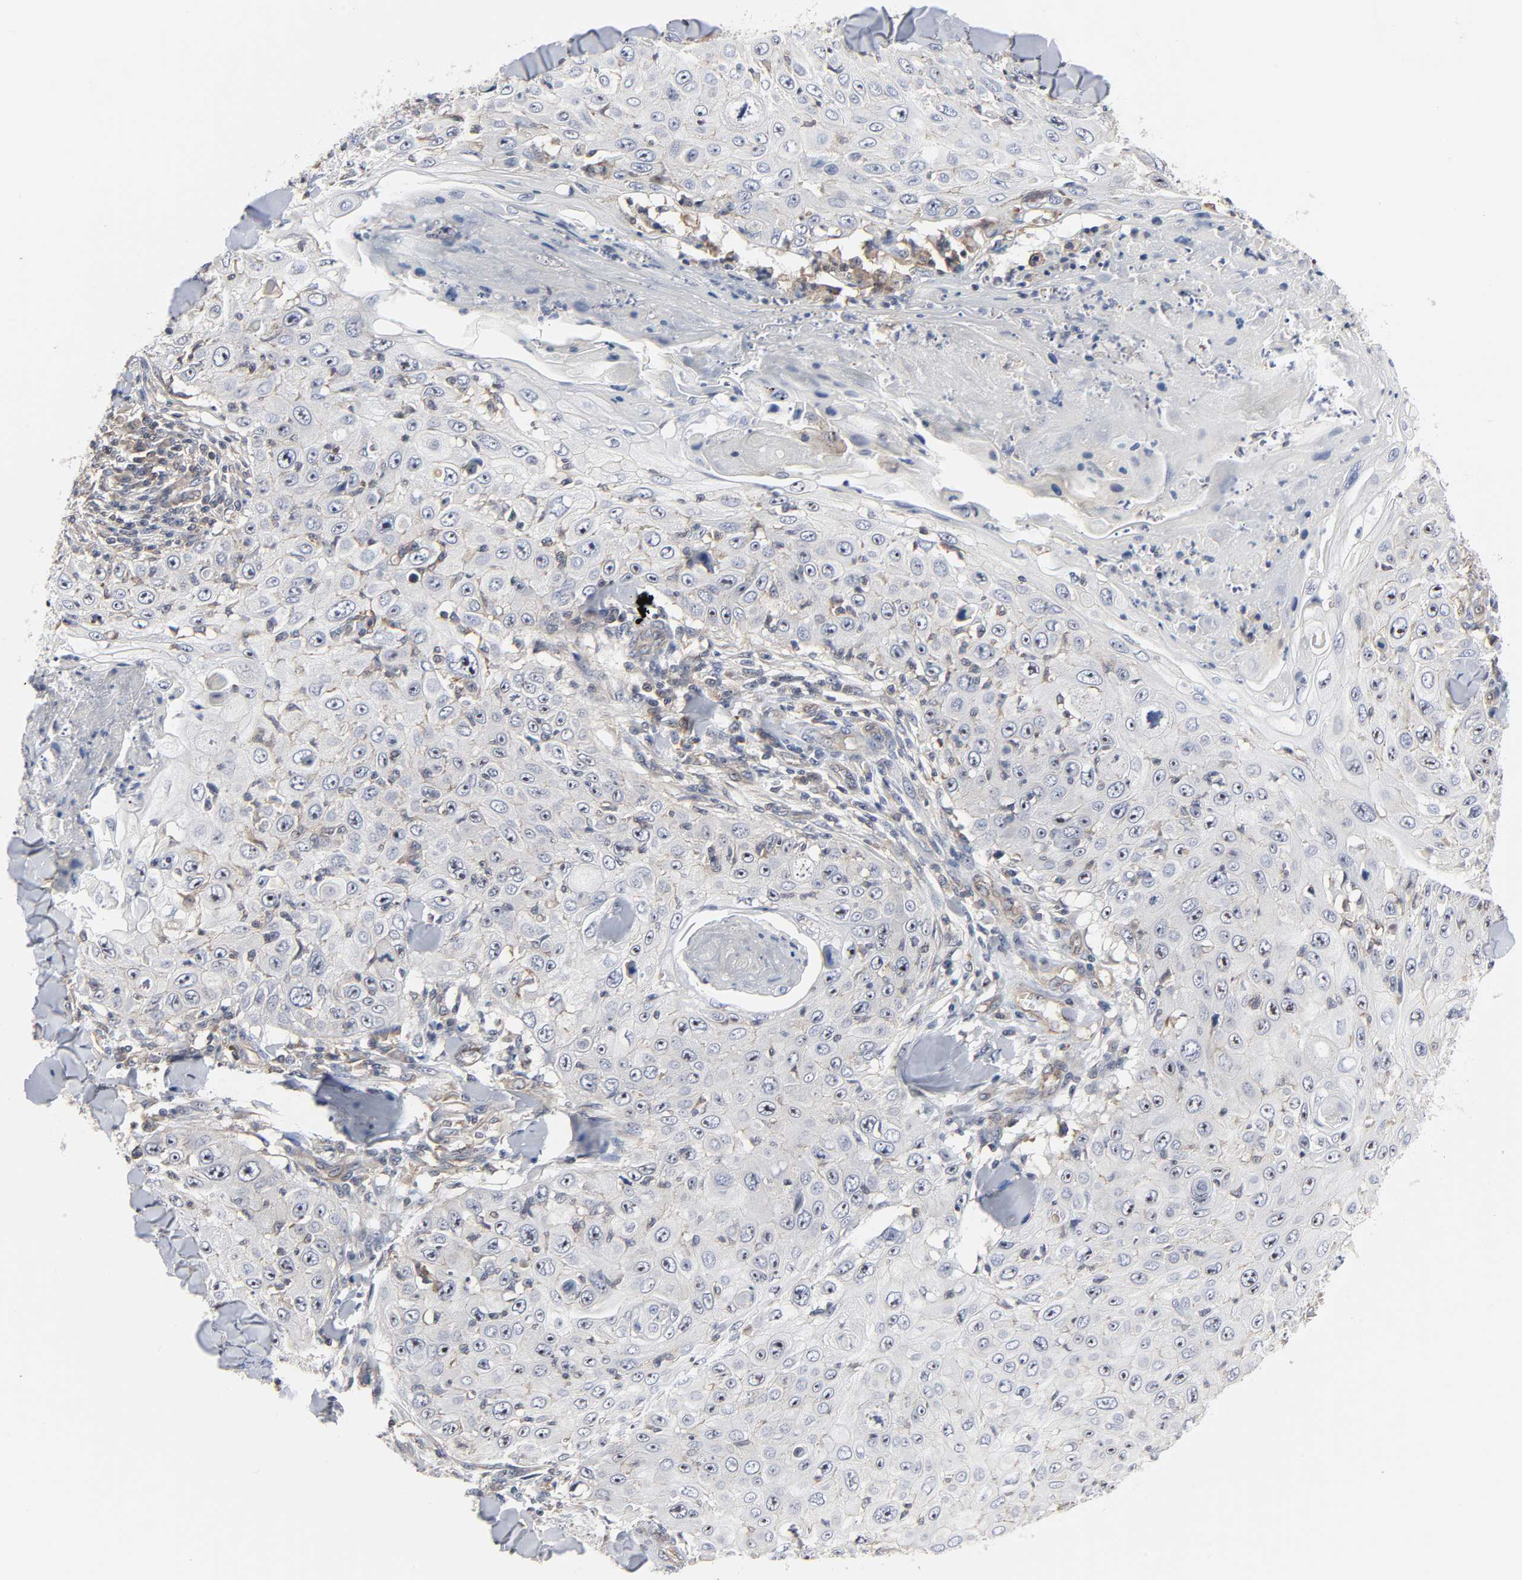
{"staining": {"intensity": "weak", "quantity": "25%-75%", "location": "cytoplasmic/membranous,nuclear"}, "tissue": "skin cancer", "cell_type": "Tumor cells", "image_type": "cancer", "snomed": [{"axis": "morphology", "description": "Squamous cell carcinoma, NOS"}, {"axis": "topography", "description": "Skin"}], "caption": "DAB (3,3'-diaminobenzidine) immunohistochemical staining of human skin squamous cell carcinoma reveals weak cytoplasmic/membranous and nuclear protein staining in approximately 25%-75% of tumor cells.", "gene": "DDX10", "patient": {"sex": "male", "age": 86}}